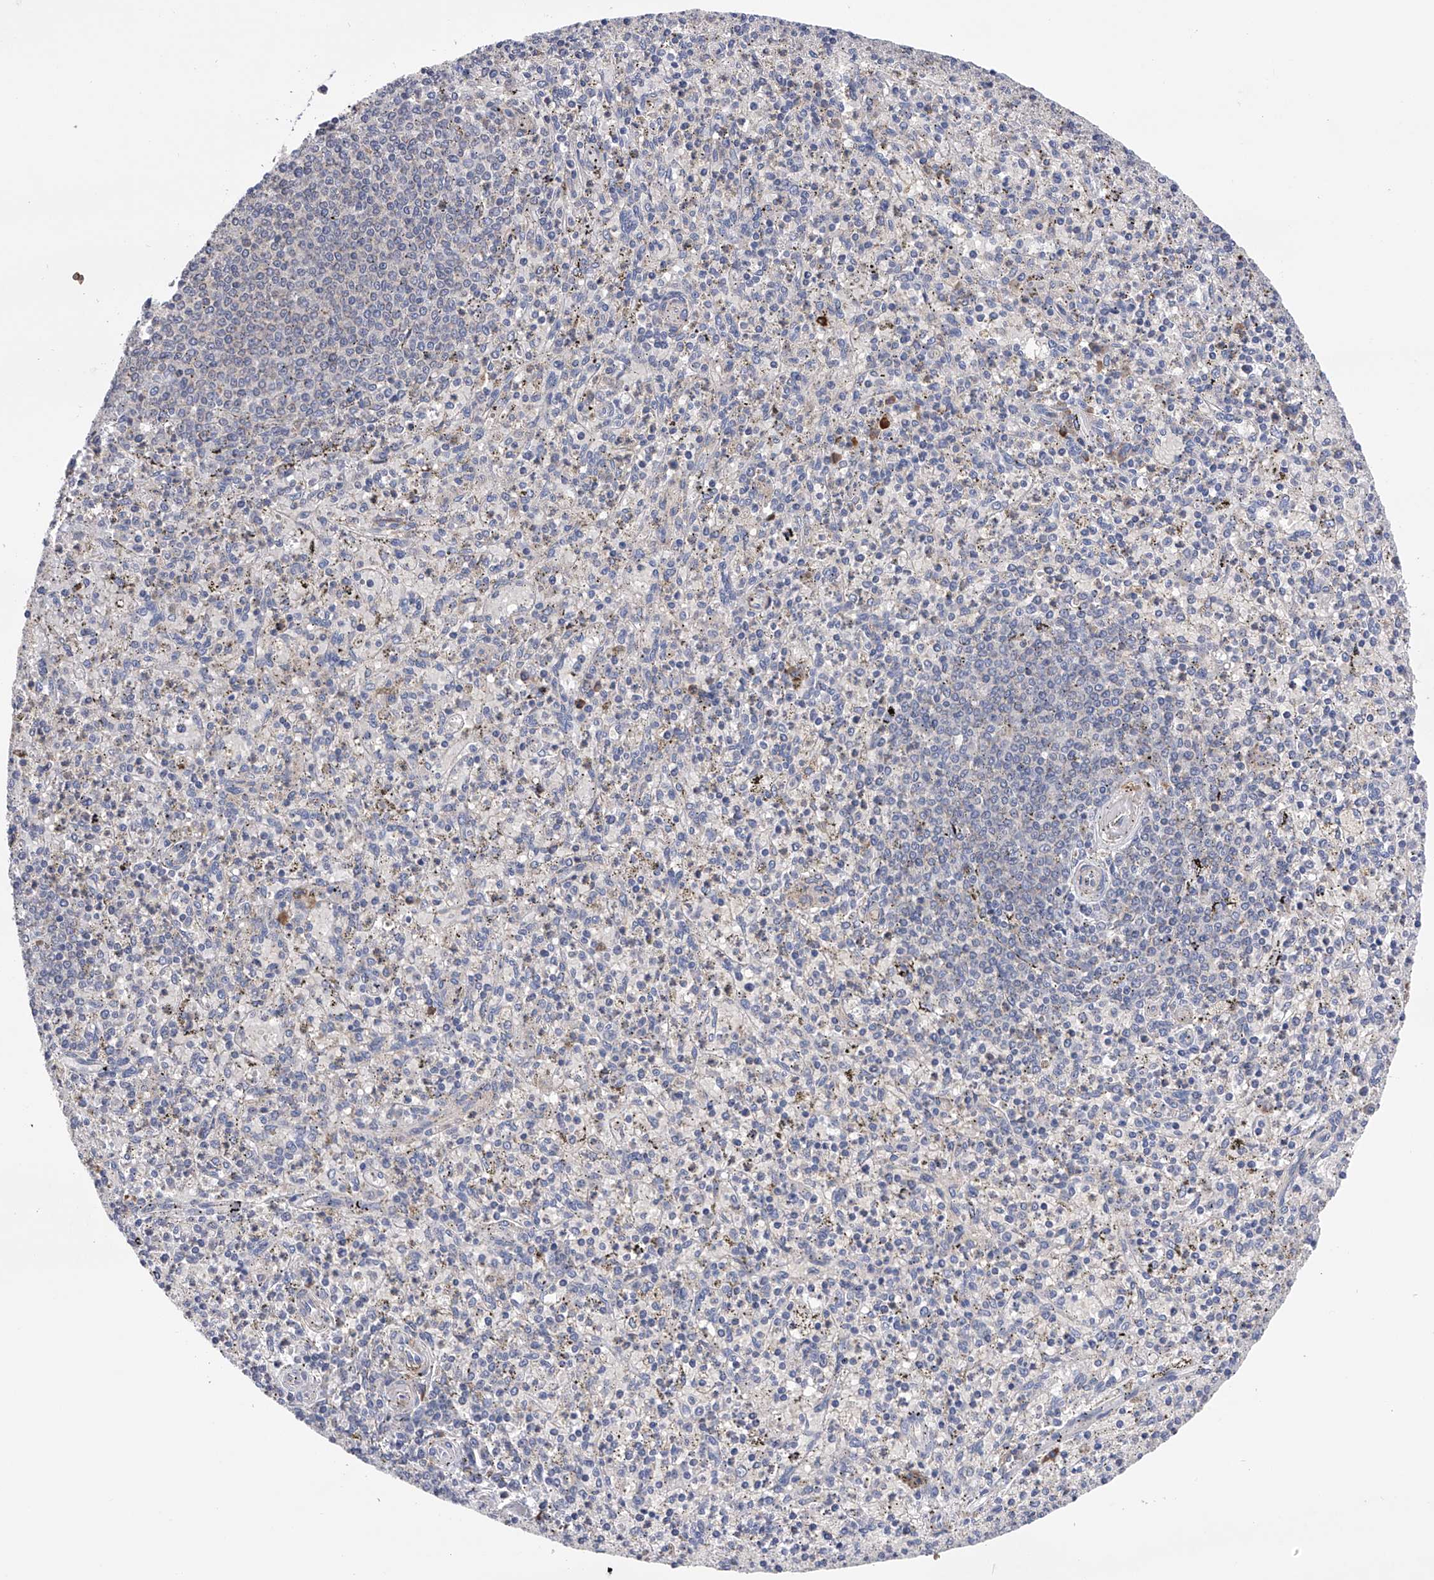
{"staining": {"intensity": "moderate", "quantity": "<25%", "location": "cytoplasmic/membranous"}, "tissue": "spleen", "cell_type": "Cells in red pulp", "image_type": "normal", "snomed": [{"axis": "morphology", "description": "Normal tissue, NOS"}, {"axis": "topography", "description": "Spleen"}], "caption": "High-magnification brightfield microscopy of unremarkable spleen stained with DAB (3,3'-diaminobenzidine) (brown) and counterstained with hematoxylin (blue). cells in red pulp exhibit moderate cytoplasmic/membranous staining is appreciated in about<25% of cells.", "gene": "SPOCK1", "patient": {"sex": "male", "age": 72}}